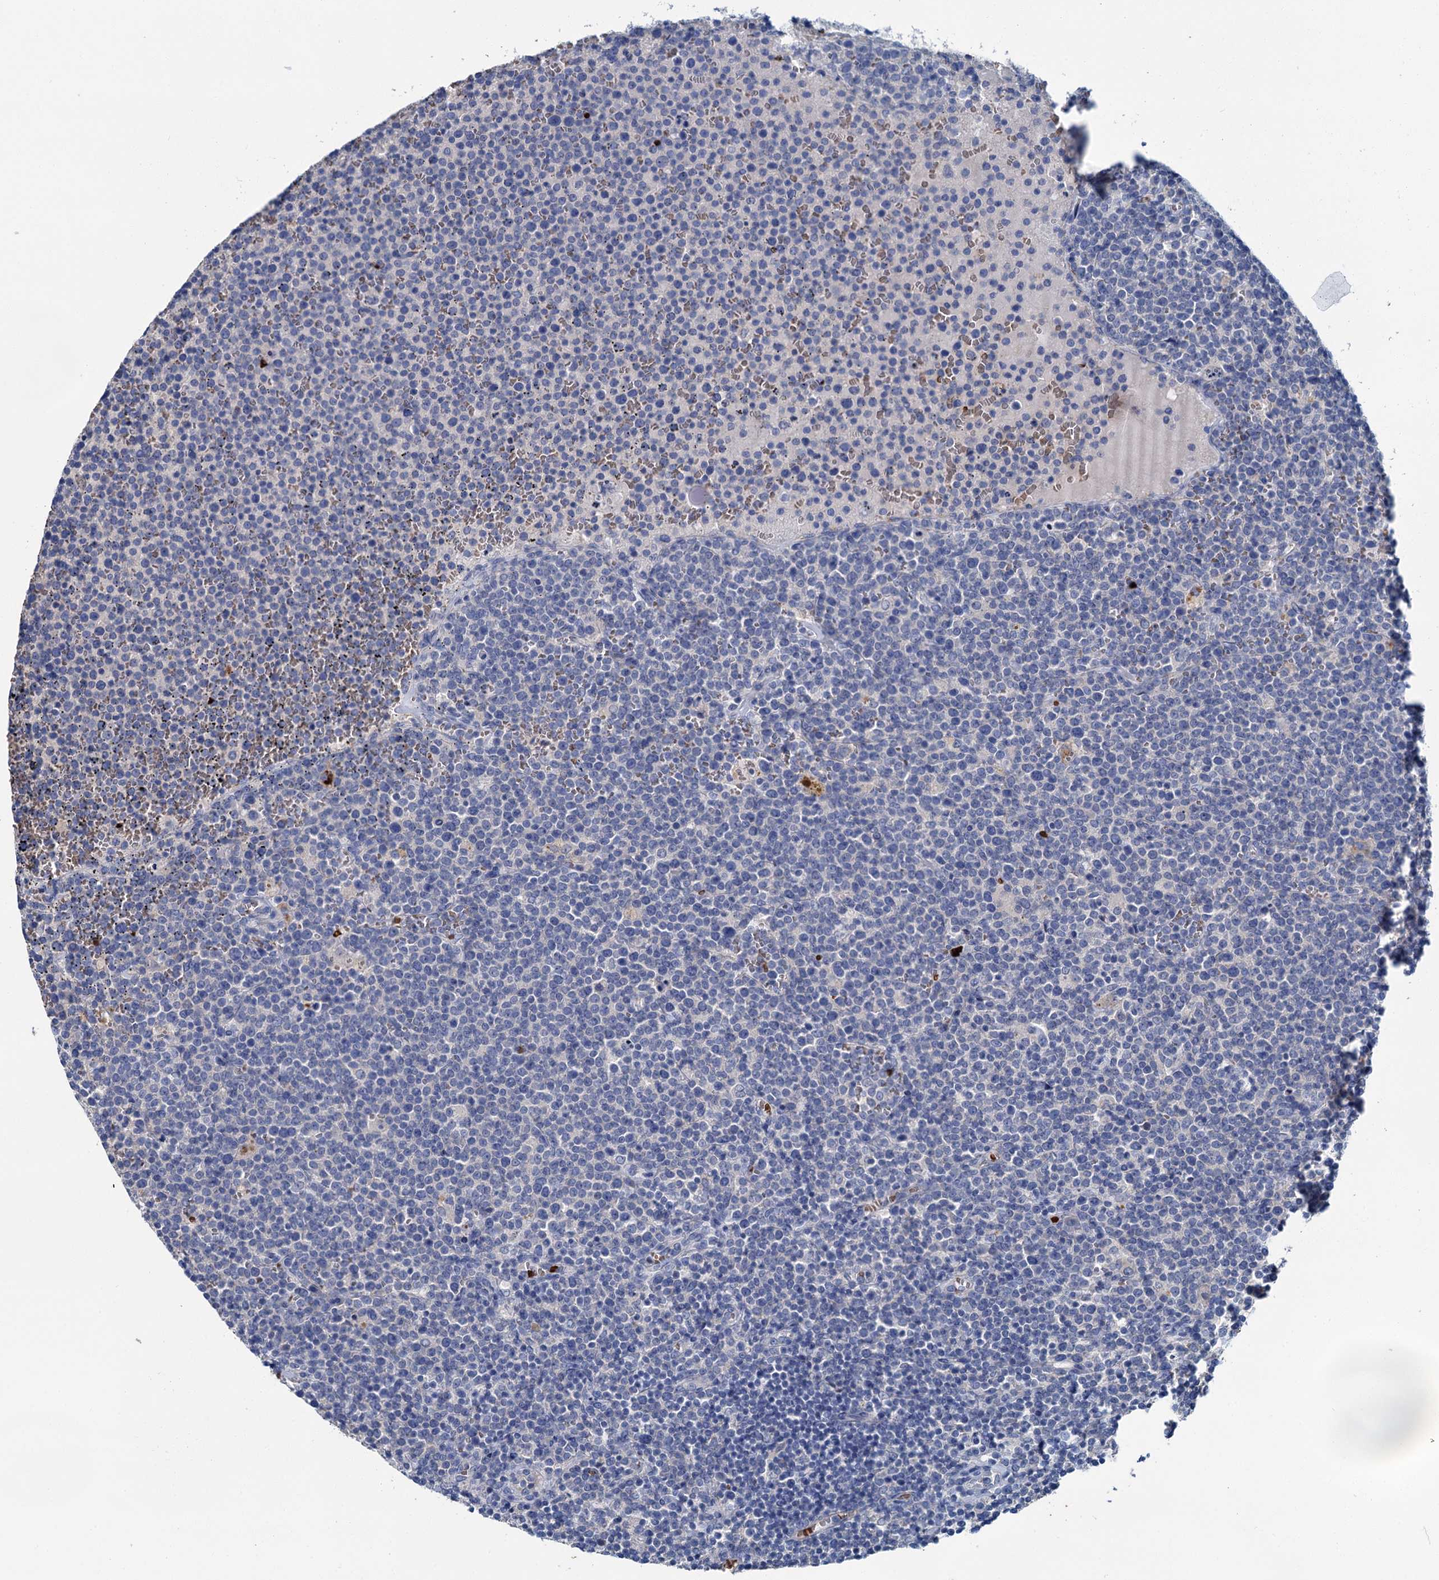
{"staining": {"intensity": "negative", "quantity": "none", "location": "none"}, "tissue": "lymphoma", "cell_type": "Tumor cells", "image_type": "cancer", "snomed": [{"axis": "morphology", "description": "Malignant lymphoma, non-Hodgkin's type, High grade"}, {"axis": "topography", "description": "Lymph node"}], "caption": "A micrograph of human lymphoma is negative for staining in tumor cells. (Brightfield microscopy of DAB (3,3'-diaminobenzidine) immunohistochemistry at high magnification).", "gene": "ATG2A", "patient": {"sex": "male", "age": 61}}